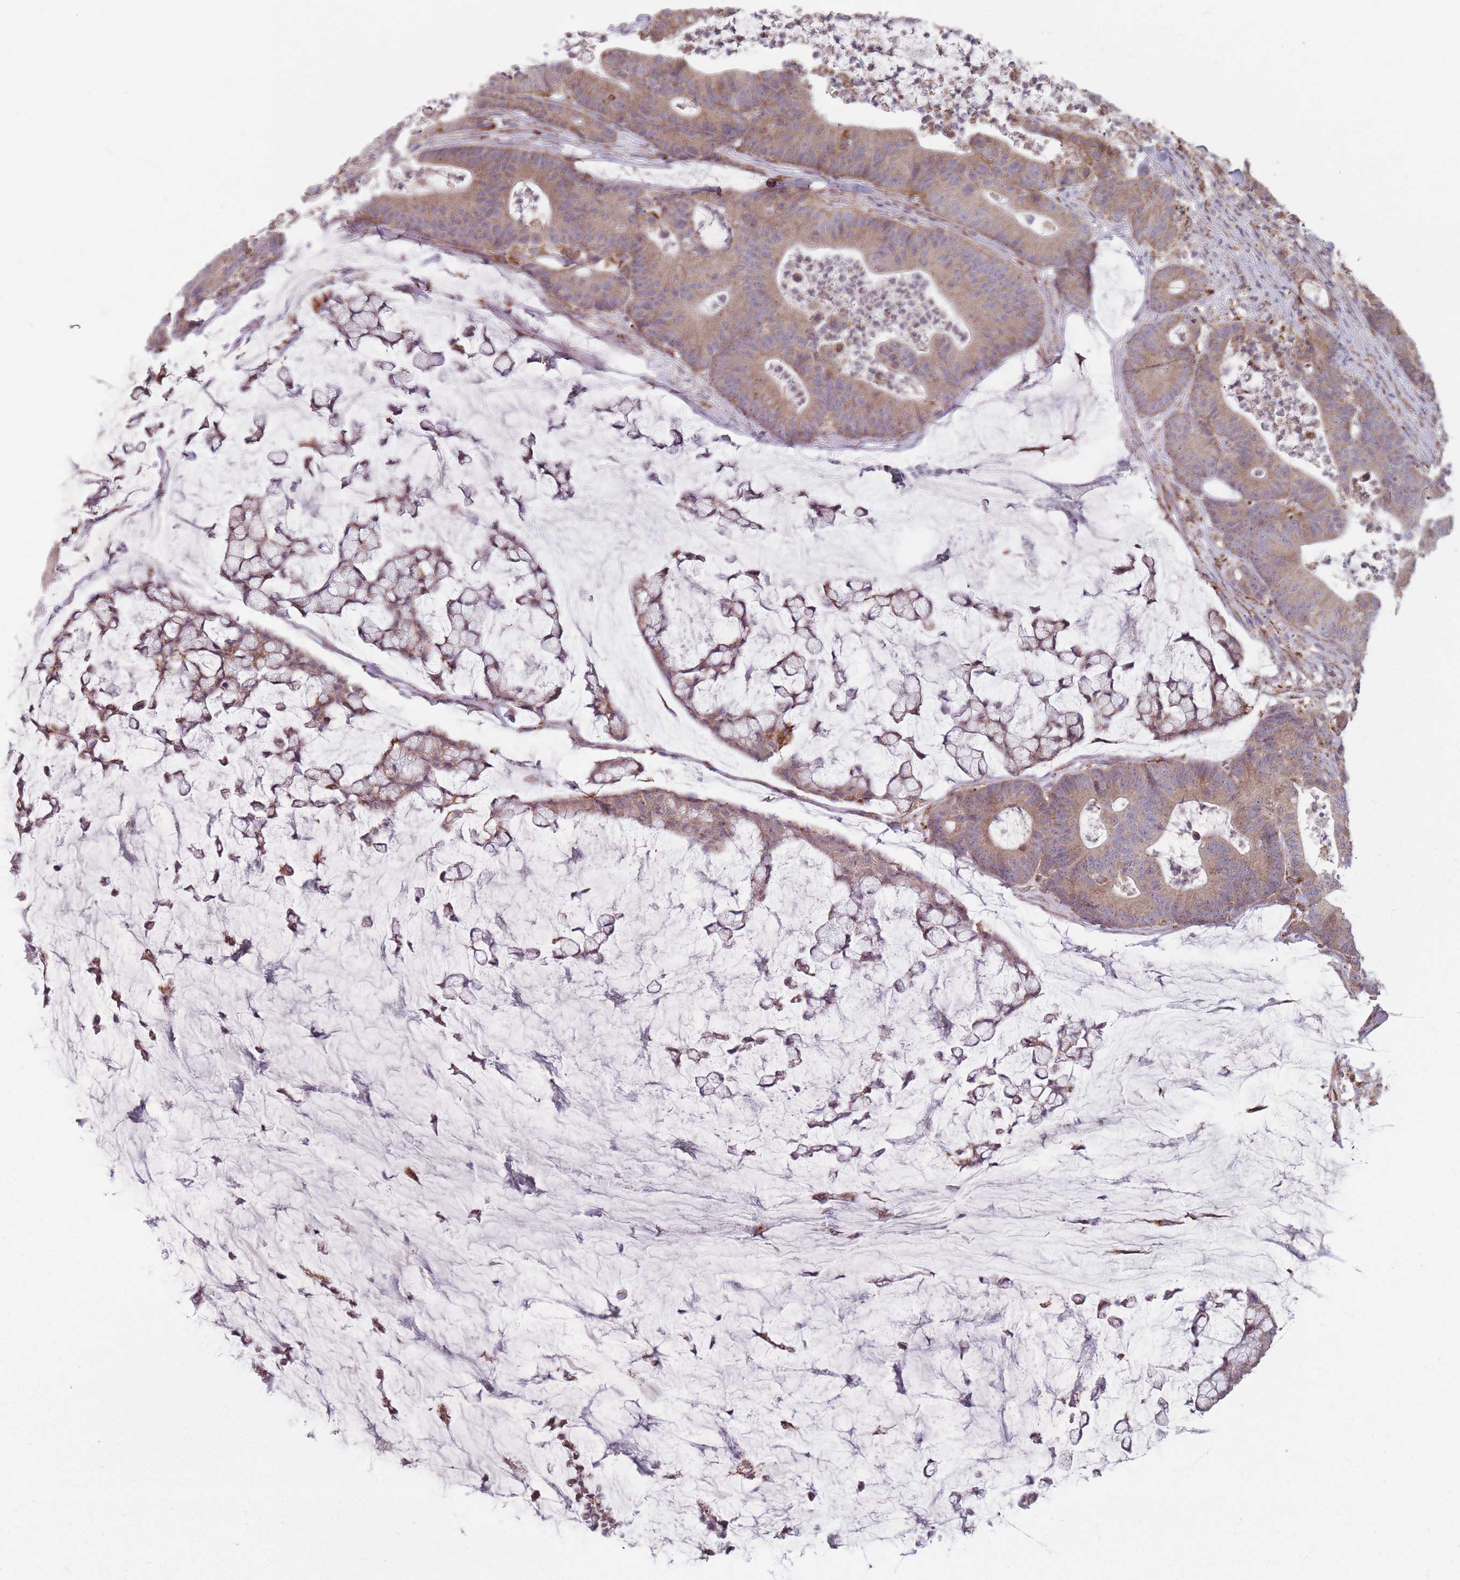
{"staining": {"intensity": "weak", "quantity": "25%-75%", "location": "cytoplasmic/membranous"}, "tissue": "colorectal cancer", "cell_type": "Tumor cells", "image_type": "cancer", "snomed": [{"axis": "morphology", "description": "Adenocarcinoma, NOS"}, {"axis": "topography", "description": "Colon"}], "caption": "Immunohistochemical staining of colorectal cancer exhibits weak cytoplasmic/membranous protein positivity in approximately 25%-75% of tumor cells.", "gene": "OR10Q1", "patient": {"sex": "female", "age": 84}}